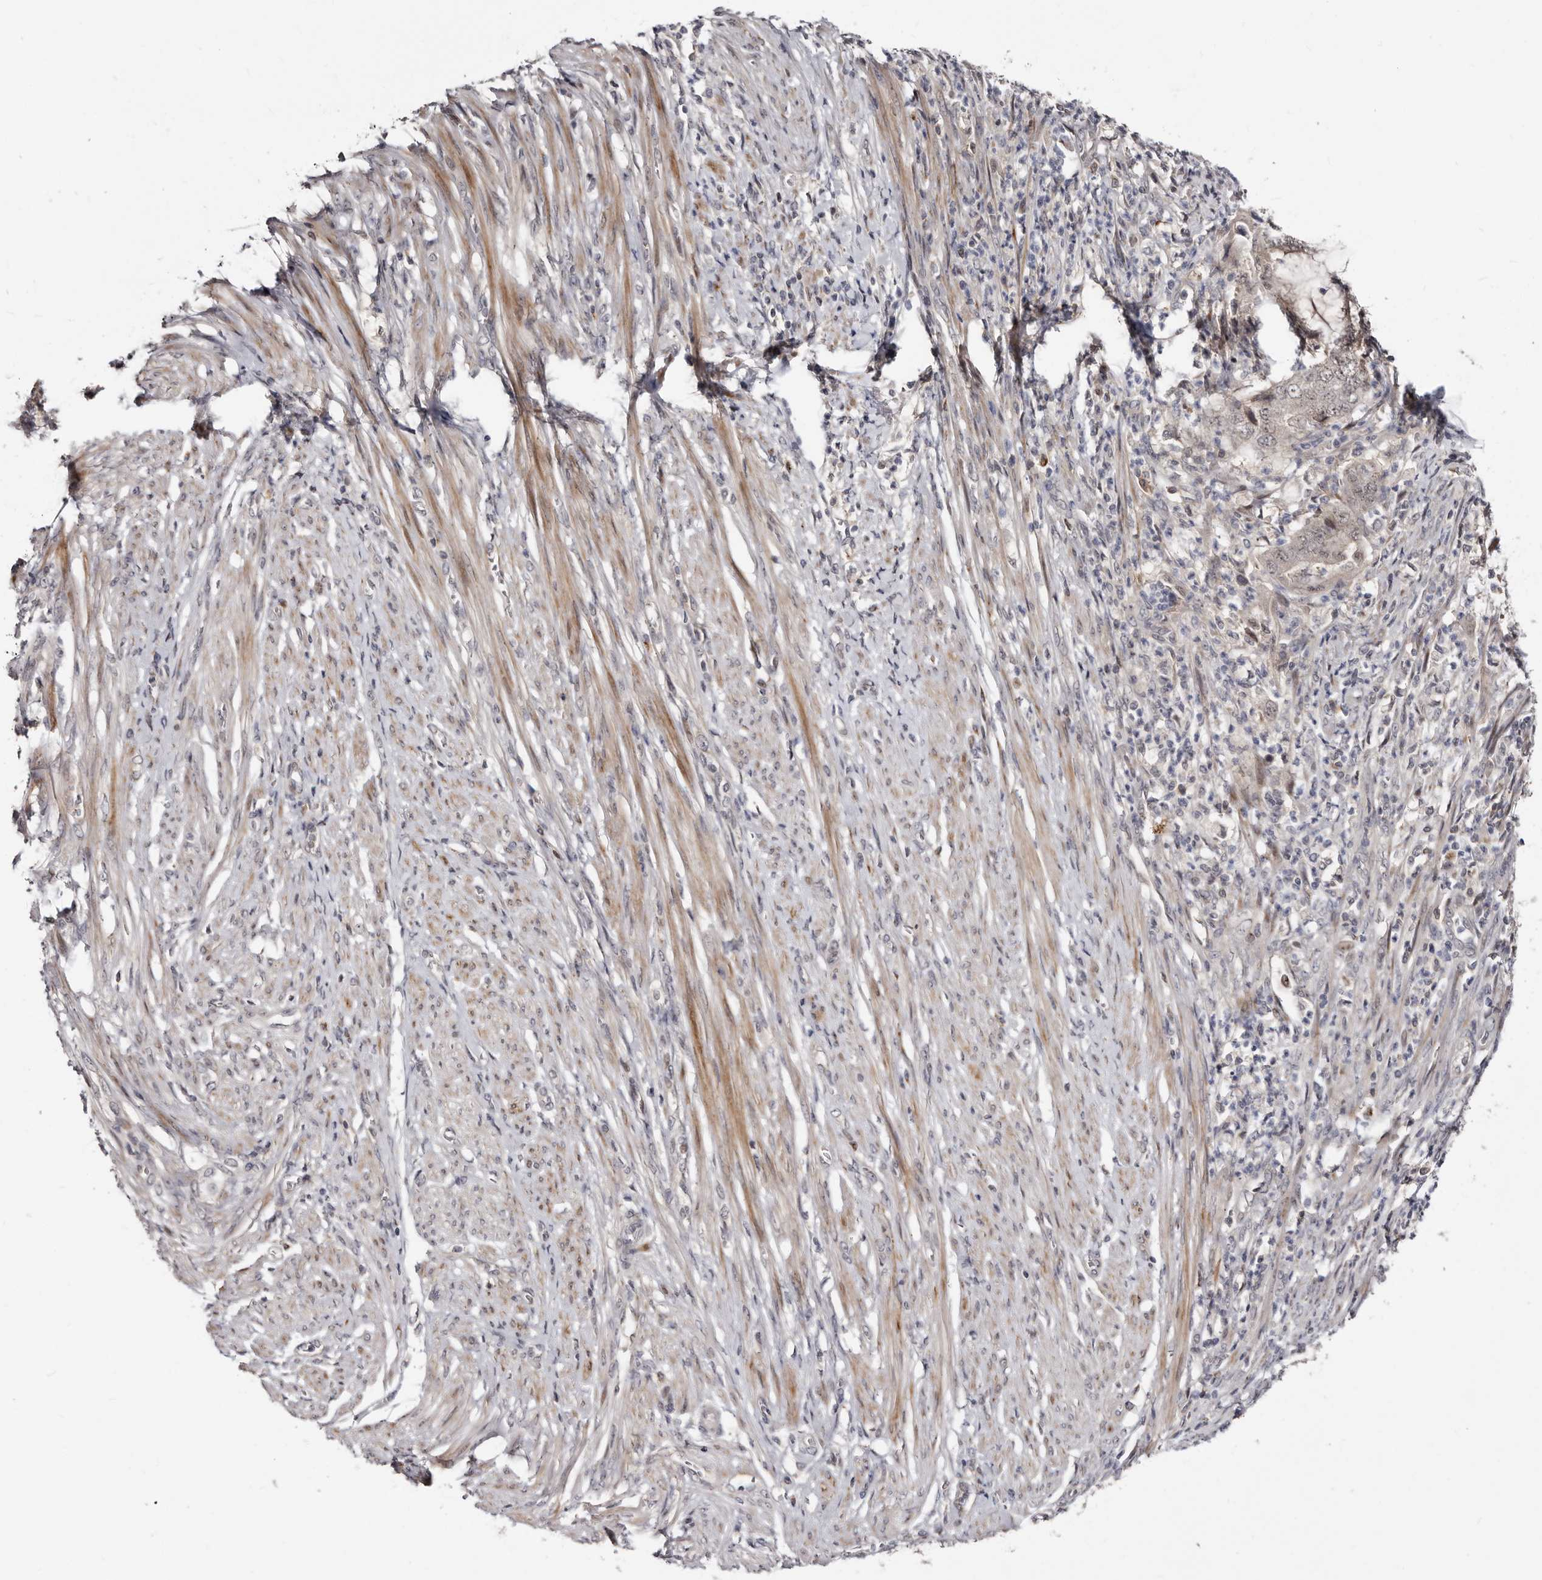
{"staining": {"intensity": "negative", "quantity": "none", "location": "none"}, "tissue": "endometrial cancer", "cell_type": "Tumor cells", "image_type": "cancer", "snomed": [{"axis": "morphology", "description": "Adenocarcinoma, NOS"}, {"axis": "topography", "description": "Endometrium"}], "caption": "Tumor cells show no significant protein staining in endometrial cancer.", "gene": "PHF20L1", "patient": {"sex": "female", "age": 51}}